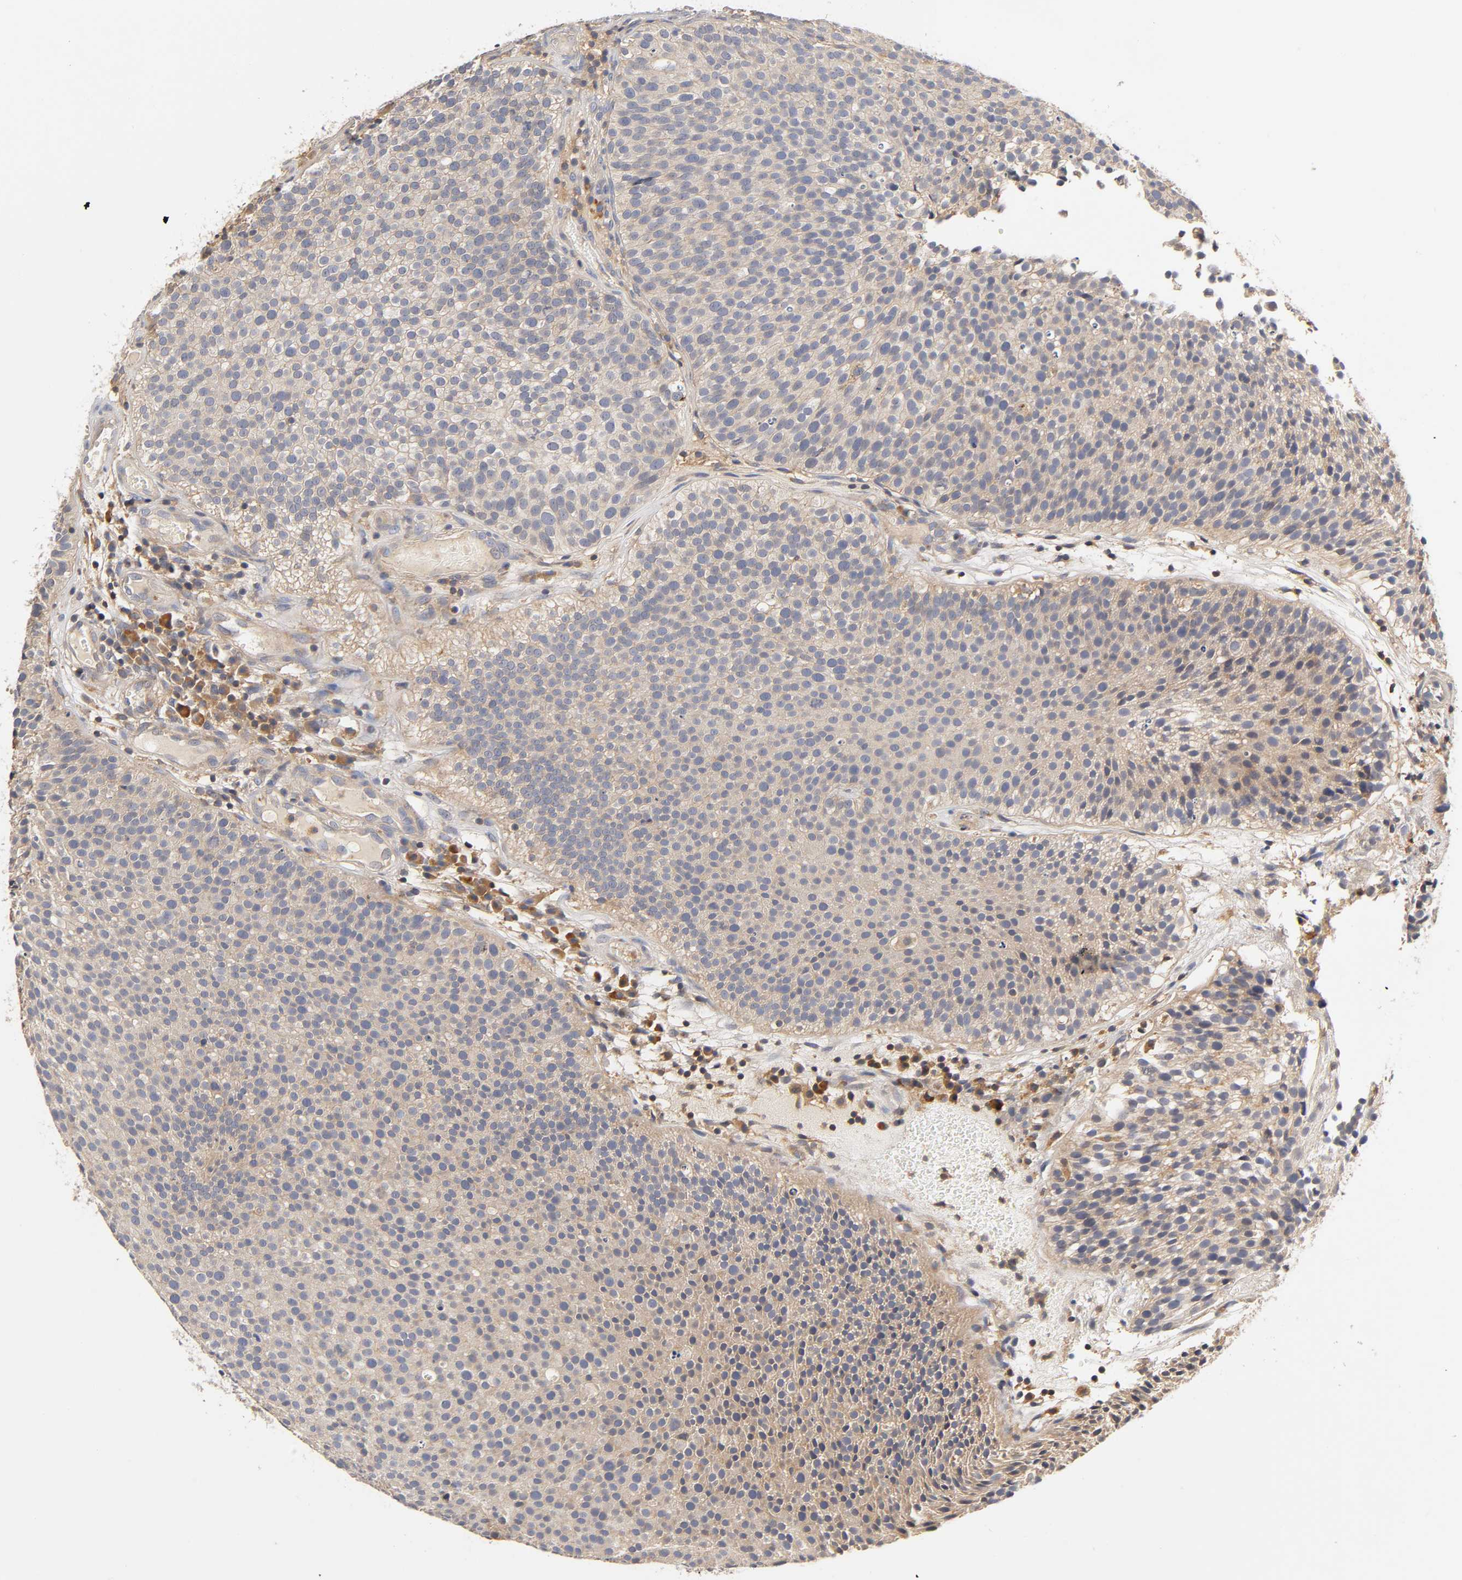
{"staining": {"intensity": "weak", "quantity": "25%-75%", "location": "cytoplasmic/membranous"}, "tissue": "urothelial cancer", "cell_type": "Tumor cells", "image_type": "cancer", "snomed": [{"axis": "morphology", "description": "Urothelial carcinoma, Low grade"}, {"axis": "topography", "description": "Urinary bladder"}], "caption": "Immunohistochemistry (IHC) staining of urothelial cancer, which reveals low levels of weak cytoplasmic/membranous positivity in about 25%-75% of tumor cells indicating weak cytoplasmic/membranous protein positivity. The staining was performed using DAB (brown) for protein detection and nuclei were counterstained in hematoxylin (blue).", "gene": "RHOA", "patient": {"sex": "male", "age": 85}}